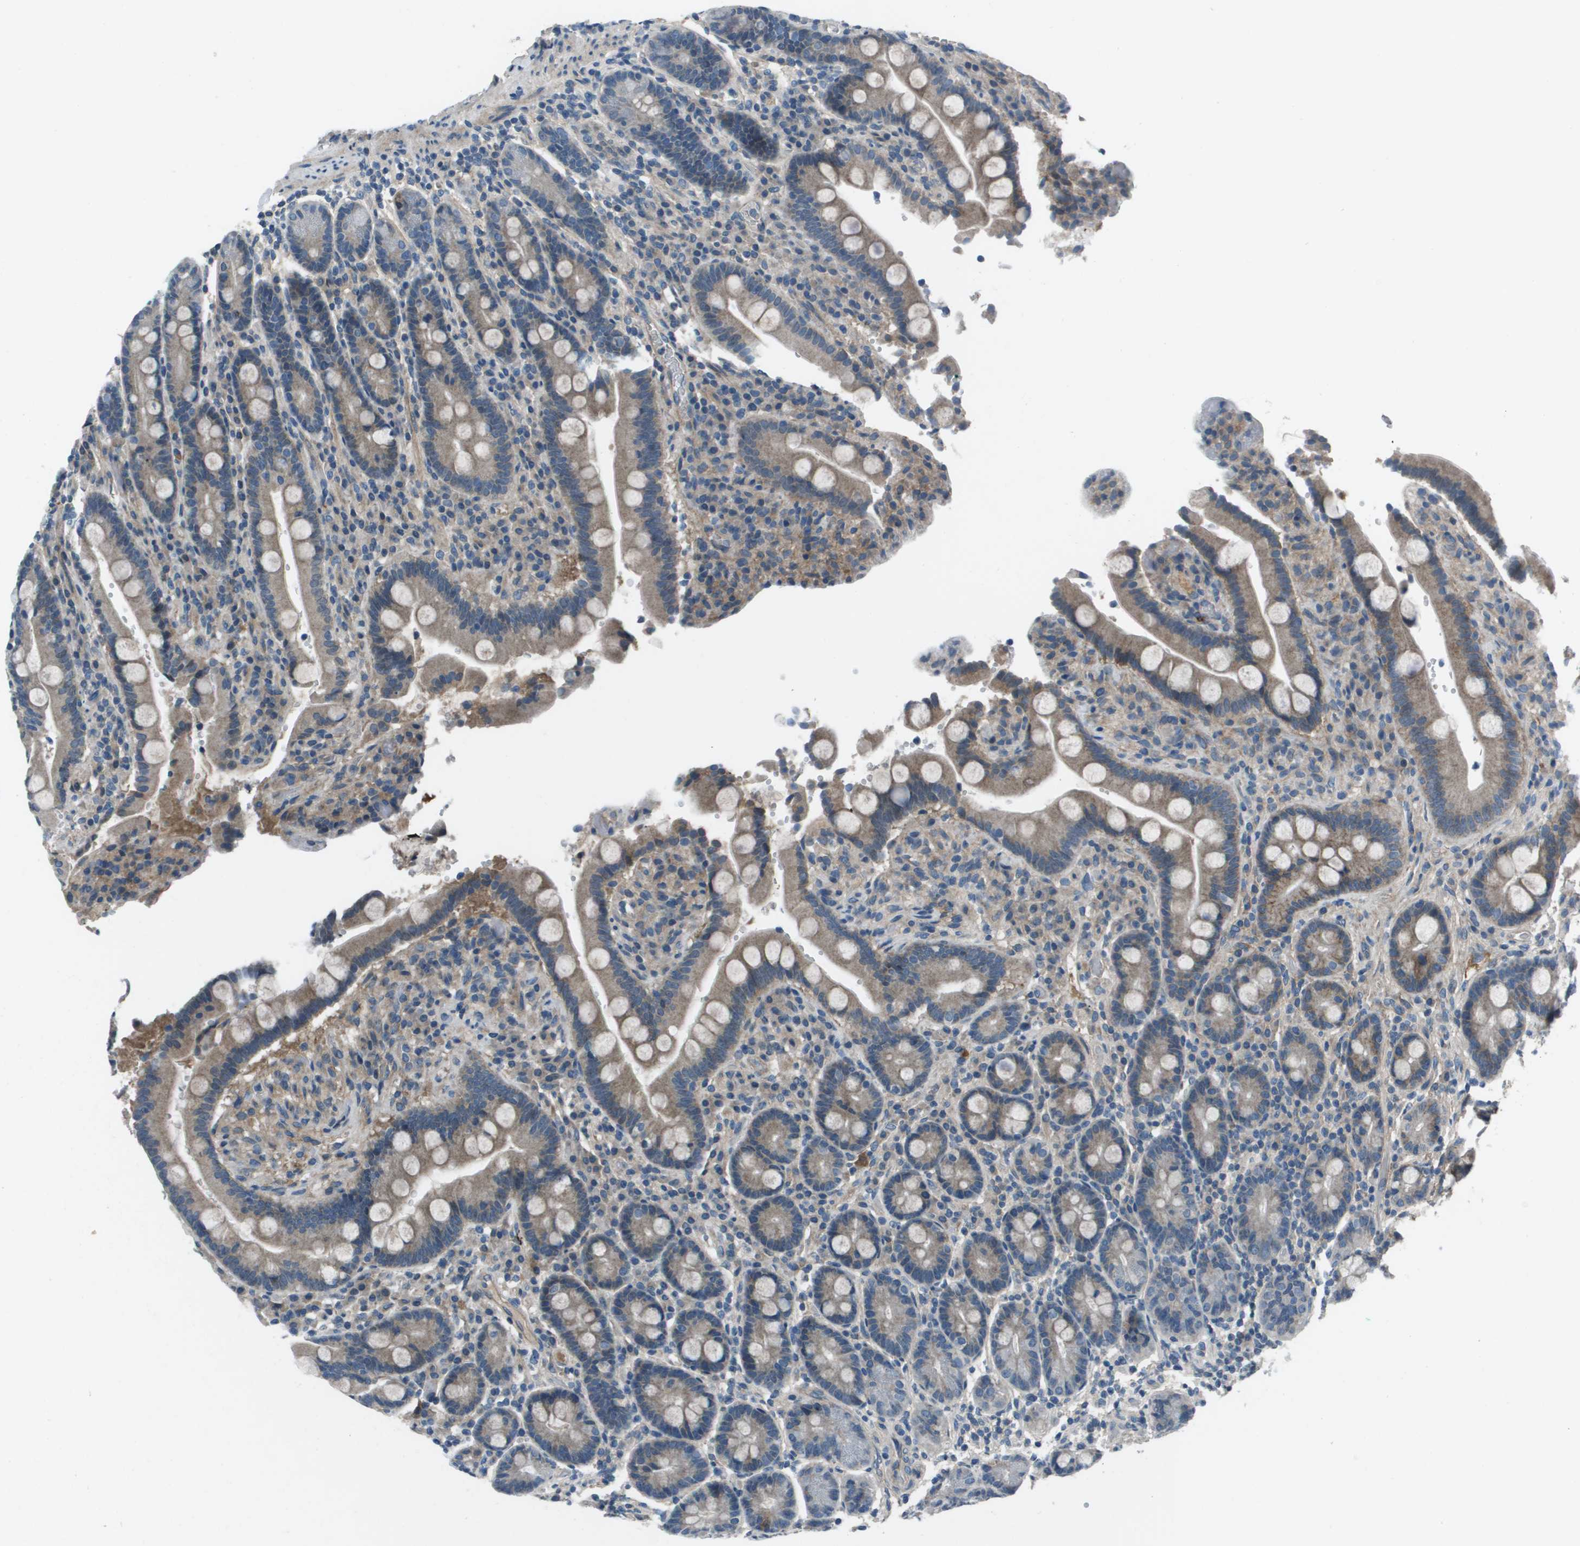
{"staining": {"intensity": "weak", "quantity": ">75%", "location": "cytoplasmic/membranous"}, "tissue": "duodenum", "cell_type": "Glandular cells", "image_type": "normal", "snomed": [{"axis": "morphology", "description": "Normal tissue, NOS"}, {"axis": "topography", "description": "Small intestine, NOS"}], "caption": "A micrograph showing weak cytoplasmic/membranous expression in about >75% of glandular cells in normal duodenum, as visualized by brown immunohistochemical staining.", "gene": "PCOLCE", "patient": {"sex": "female", "age": 71}}